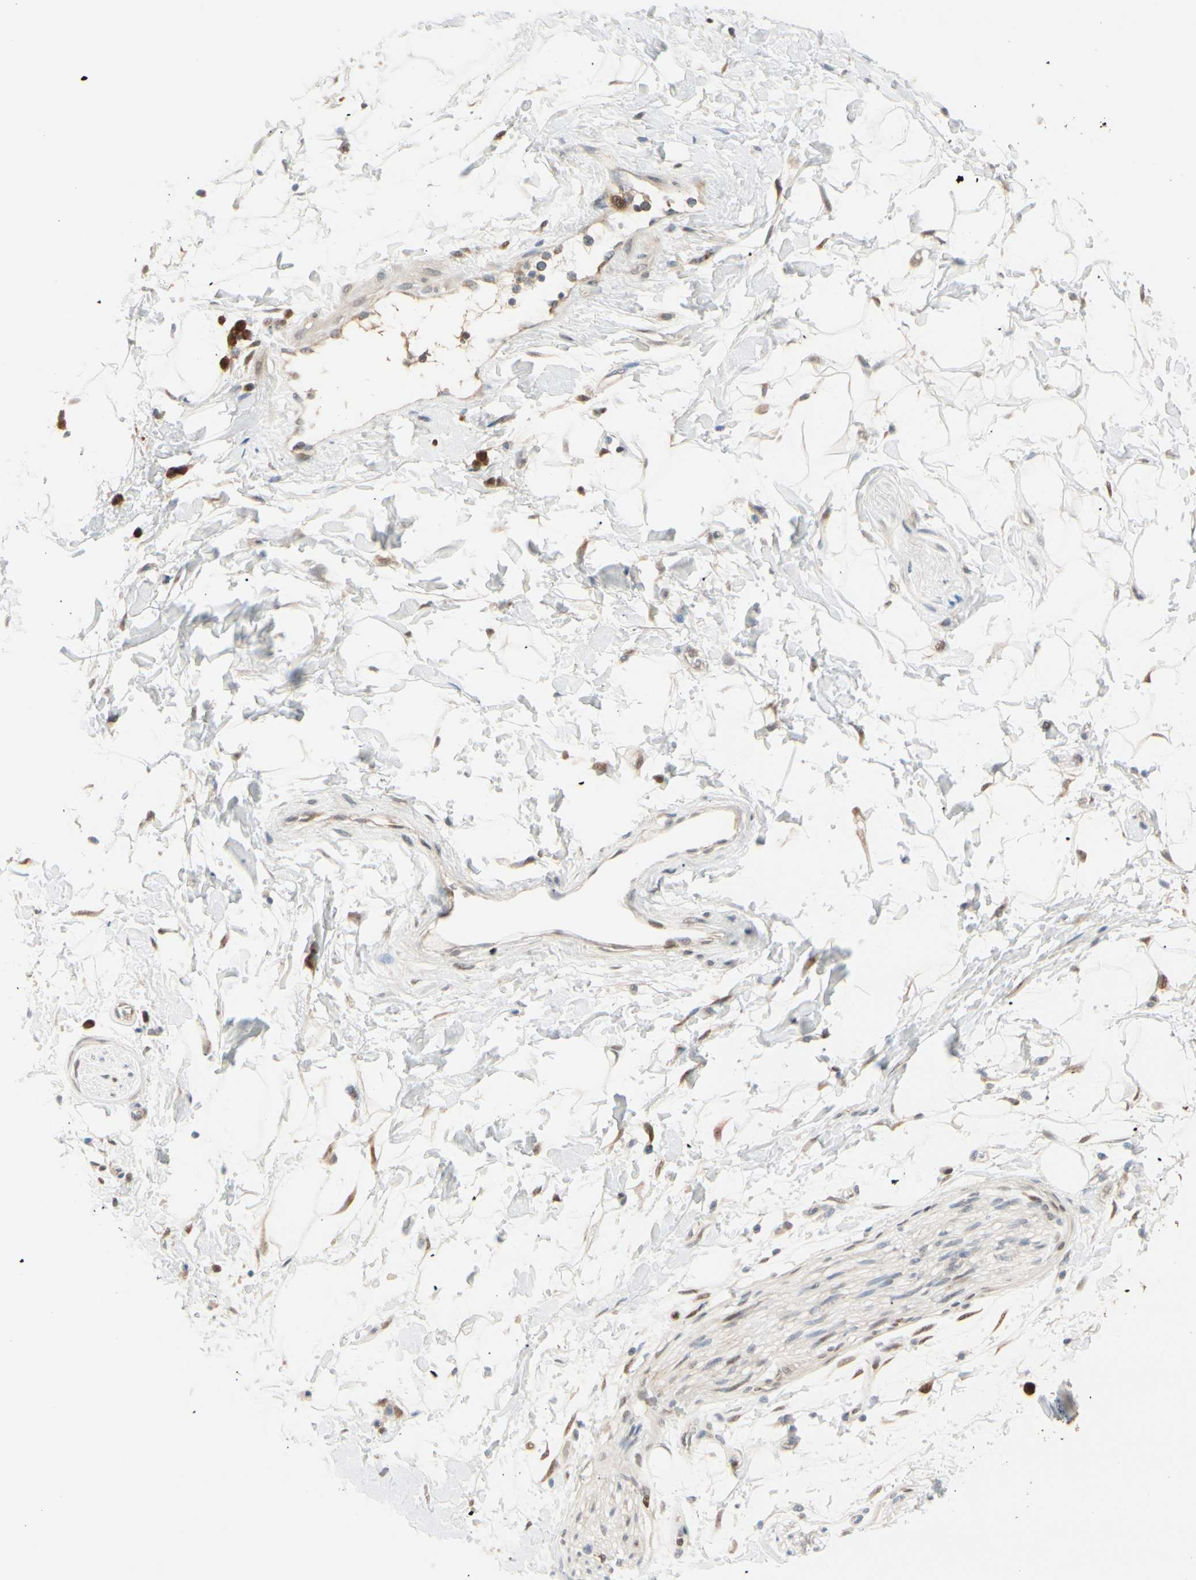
{"staining": {"intensity": "weak", "quantity": ">75%", "location": "cytoplasmic/membranous"}, "tissue": "adipose tissue", "cell_type": "Adipocytes", "image_type": "normal", "snomed": [{"axis": "morphology", "description": "Normal tissue, NOS"}, {"axis": "topography", "description": "Soft tissue"}], "caption": "Protein staining of benign adipose tissue shows weak cytoplasmic/membranous positivity in approximately >75% of adipocytes. The protein is shown in brown color, while the nuclei are stained blue.", "gene": "PTTG1", "patient": {"sex": "male", "age": 72}}